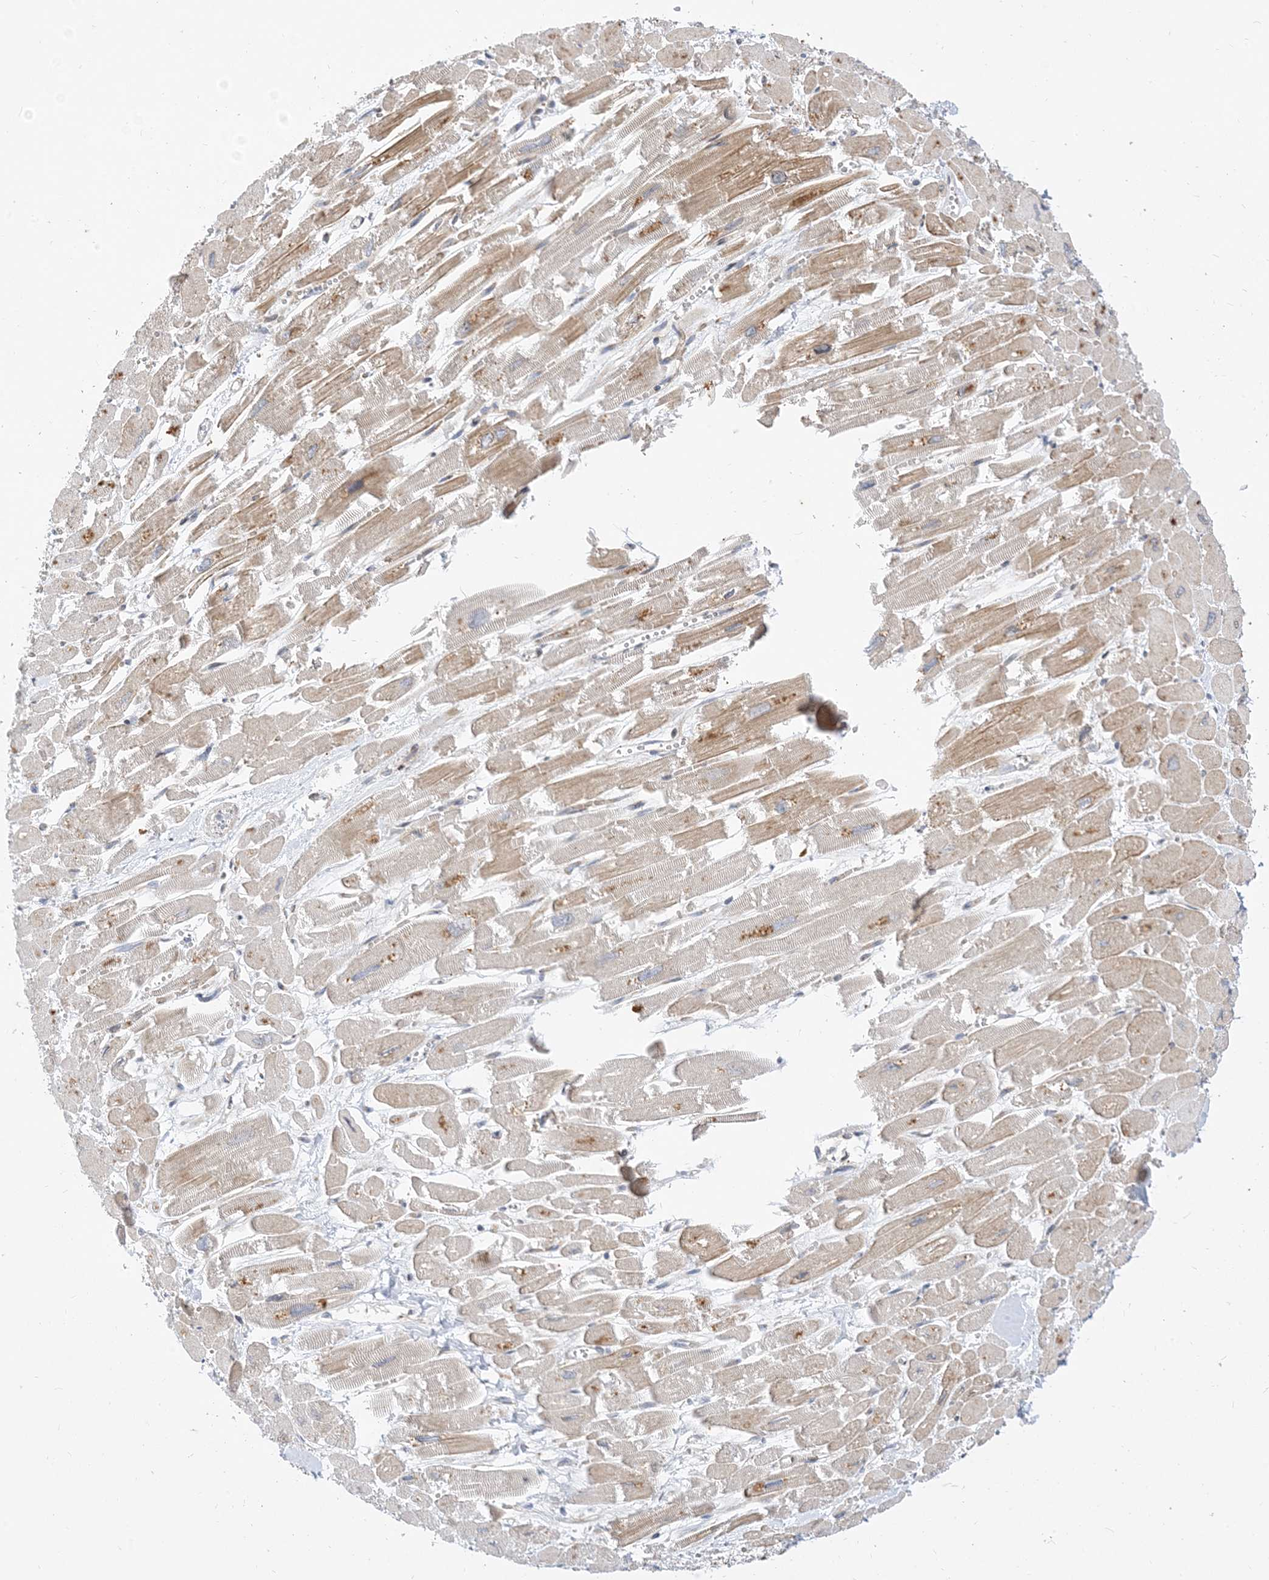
{"staining": {"intensity": "weak", "quantity": ">75%", "location": "cytoplasmic/membranous"}, "tissue": "heart muscle", "cell_type": "Cardiomyocytes", "image_type": "normal", "snomed": [{"axis": "morphology", "description": "Normal tissue, NOS"}, {"axis": "topography", "description": "Heart"}], "caption": "This photomicrograph shows immunohistochemistry (IHC) staining of unremarkable heart muscle, with low weak cytoplasmic/membranous expression in approximately >75% of cardiomyocytes.", "gene": "TYSND1", "patient": {"sex": "male", "age": 54}}